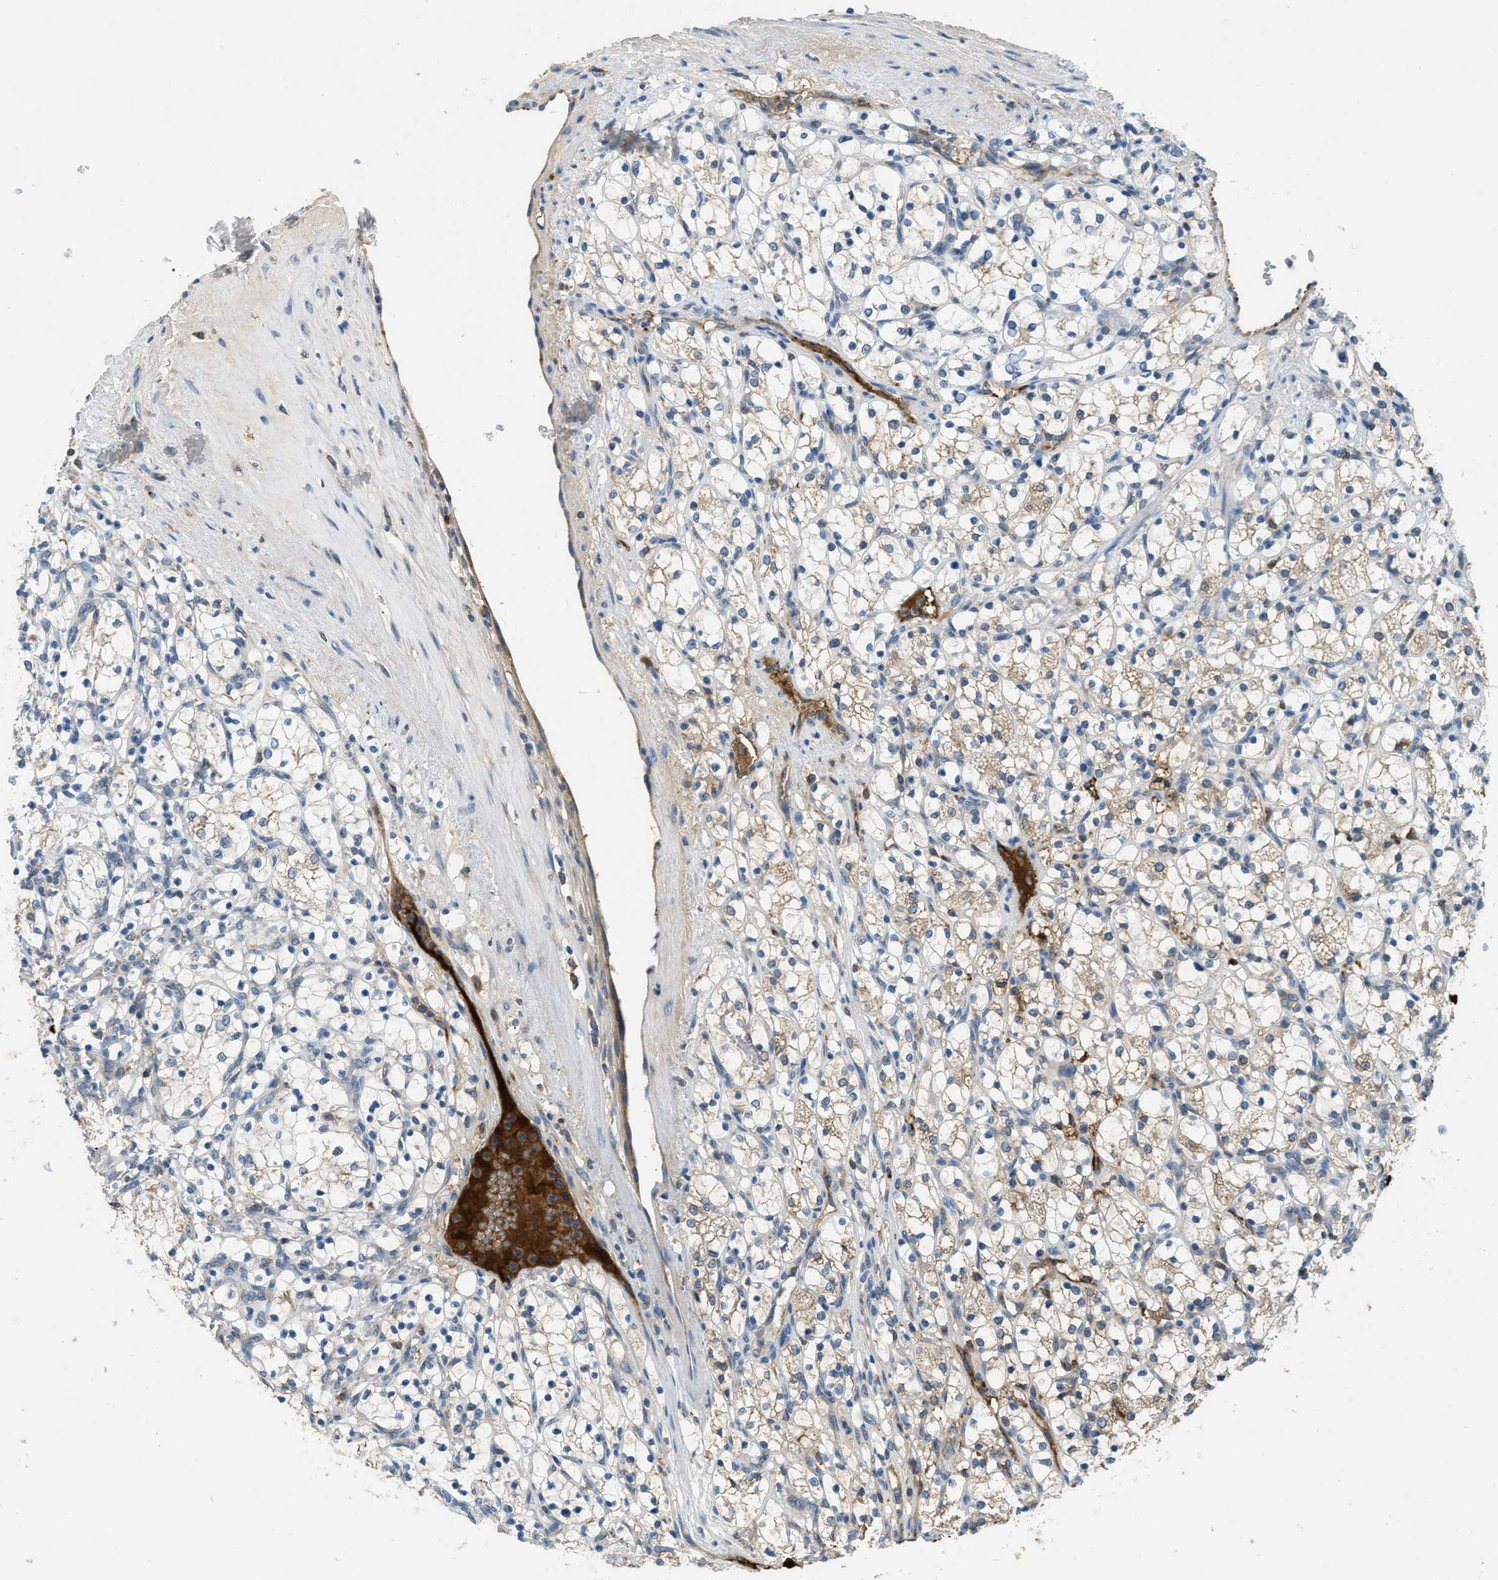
{"staining": {"intensity": "weak", "quantity": "25%-75%", "location": "cytoplasmic/membranous"}, "tissue": "renal cancer", "cell_type": "Tumor cells", "image_type": "cancer", "snomed": [{"axis": "morphology", "description": "Adenocarcinoma, NOS"}, {"axis": "topography", "description": "Kidney"}], "caption": "Protein expression analysis of human renal cancer reveals weak cytoplasmic/membranous expression in about 25%-75% of tumor cells.", "gene": "MPDU1", "patient": {"sex": "female", "age": 69}}